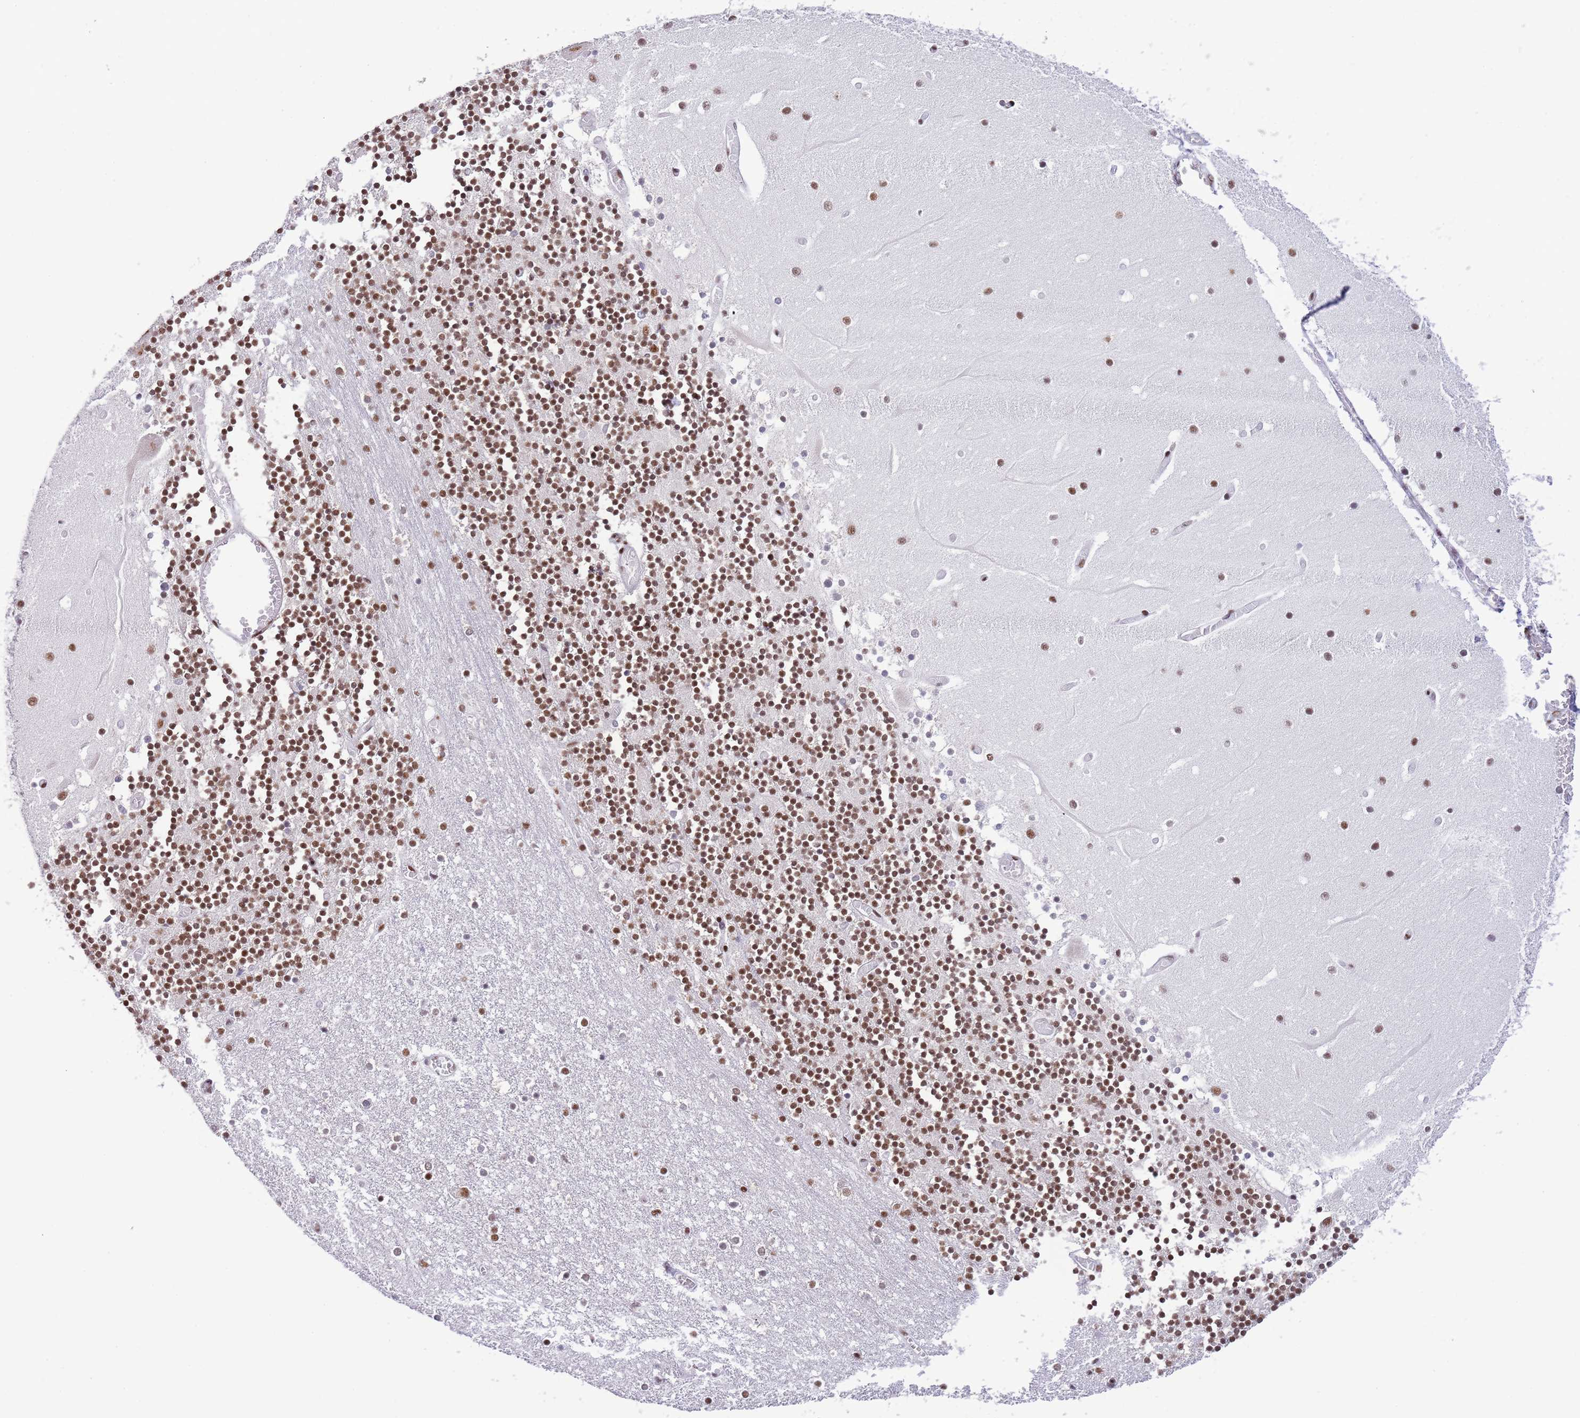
{"staining": {"intensity": "strong", "quantity": ">75%", "location": "nuclear"}, "tissue": "cerebellum", "cell_type": "Cells in granular layer", "image_type": "normal", "snomed": [{"axis": "morphology", "description": "Normal tissue, NOS"}, {"axis": "topography", "description": "Cerebellum"}], "caption": "DAB (3,3'-diaminobenzidine) immunohistochemical staining of normal human cerebellum demonstrates strong nuclear protein expression in approximately >75% of cells in granular layer. (DAB IHC, brown staining for protein, blue staining for nuclei).", "gene": "SF3A2", "patient": {"sex": "female", "age": 28}}